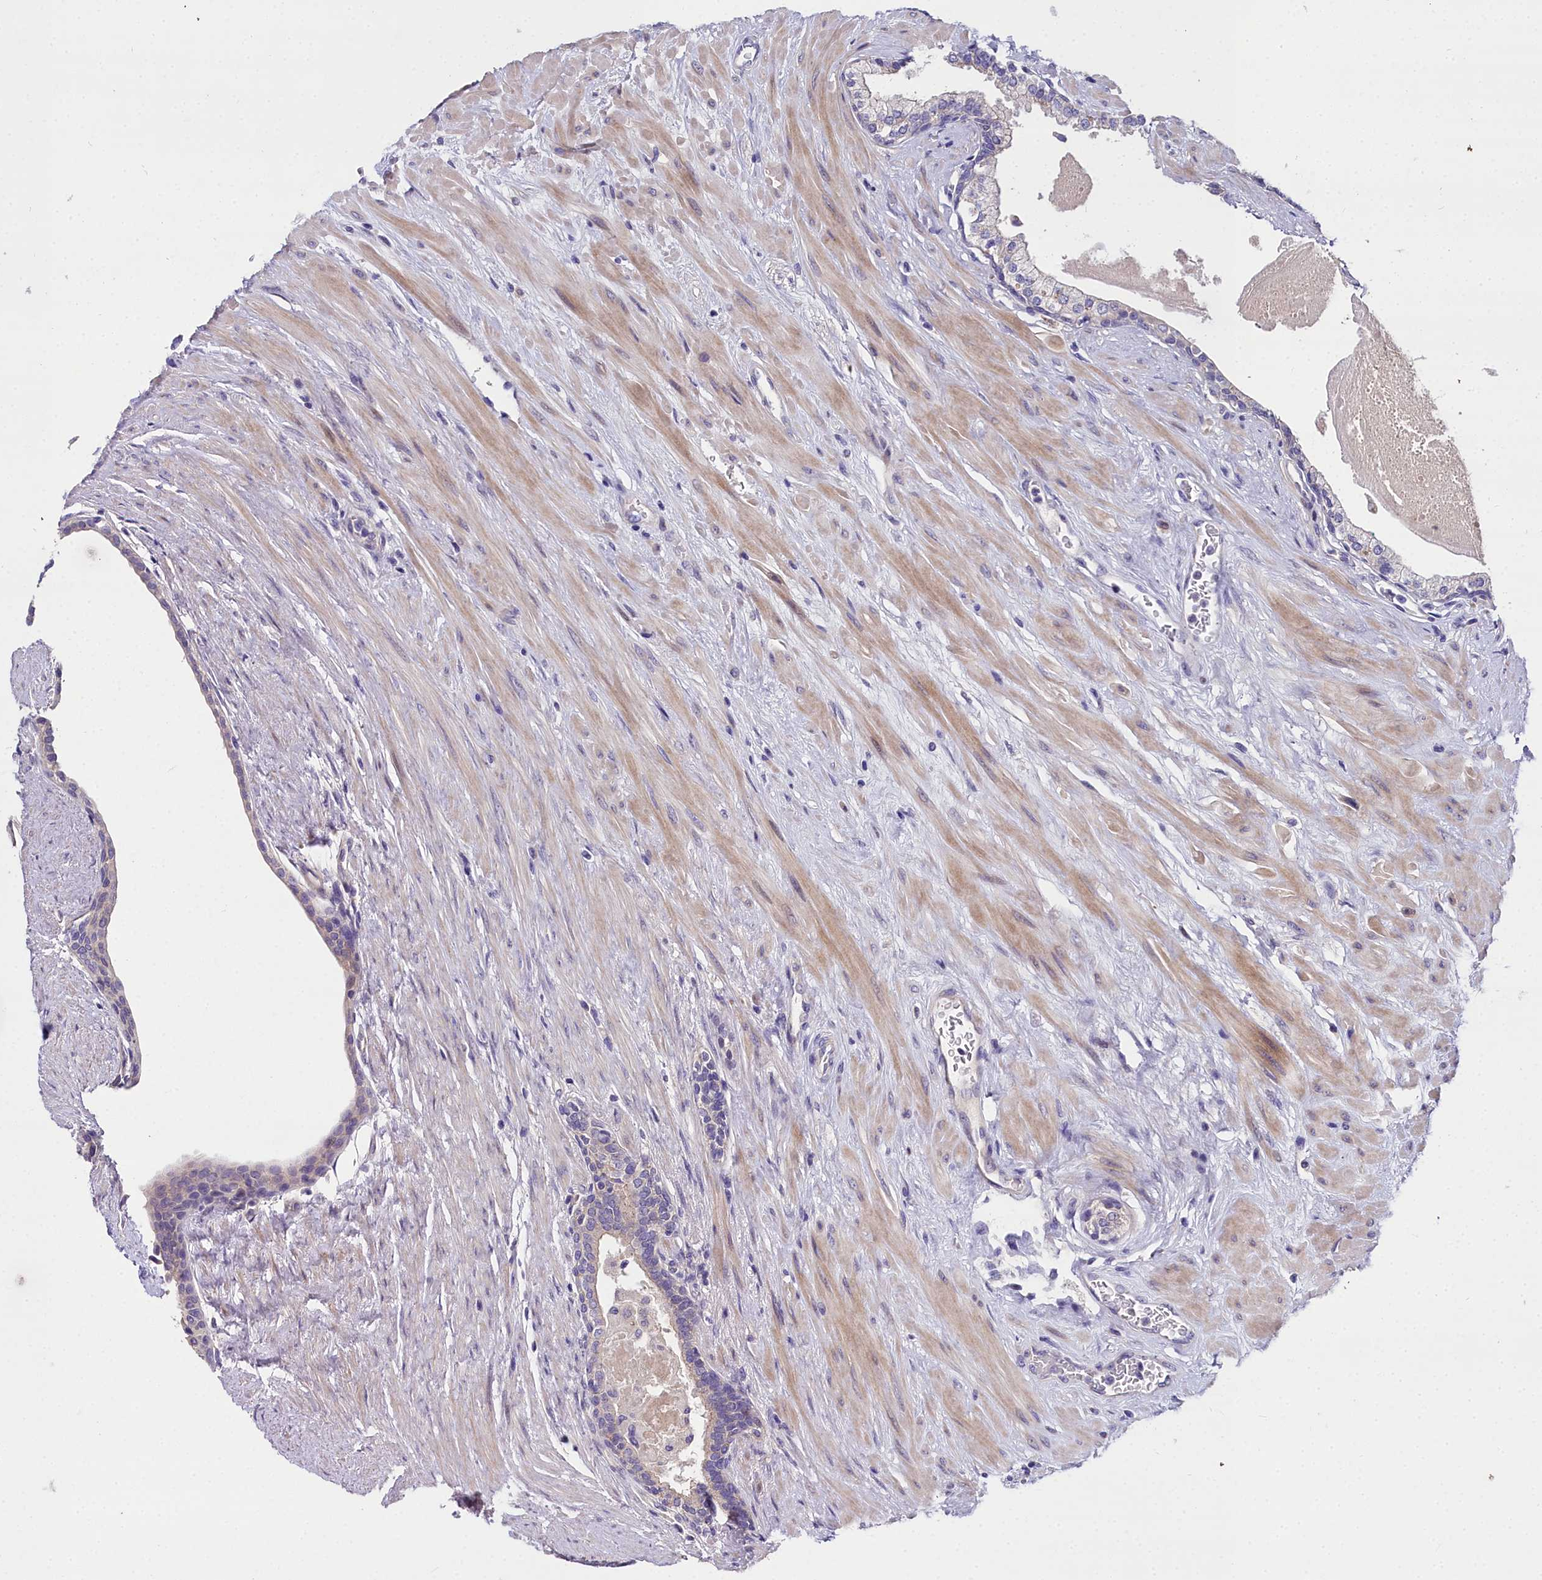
{"staining": {"intensity": "negative", "quantity": "none", "location": "none"}, "tissue": "prostate", "cell_type": "Glandular cells", "image_type": "normal", "snomed": [{"axis": "morphology", "description": "Normal tissue, NOS"}, {"axis": "topography", "description": "Prostate"}], "caption": "Glandular cells show no significant positivity in benign prostate. (IHC, brightfield microscopy, high magnification).", "gene": "NT5M", "patient": {"sex": "male", "age": 57}}